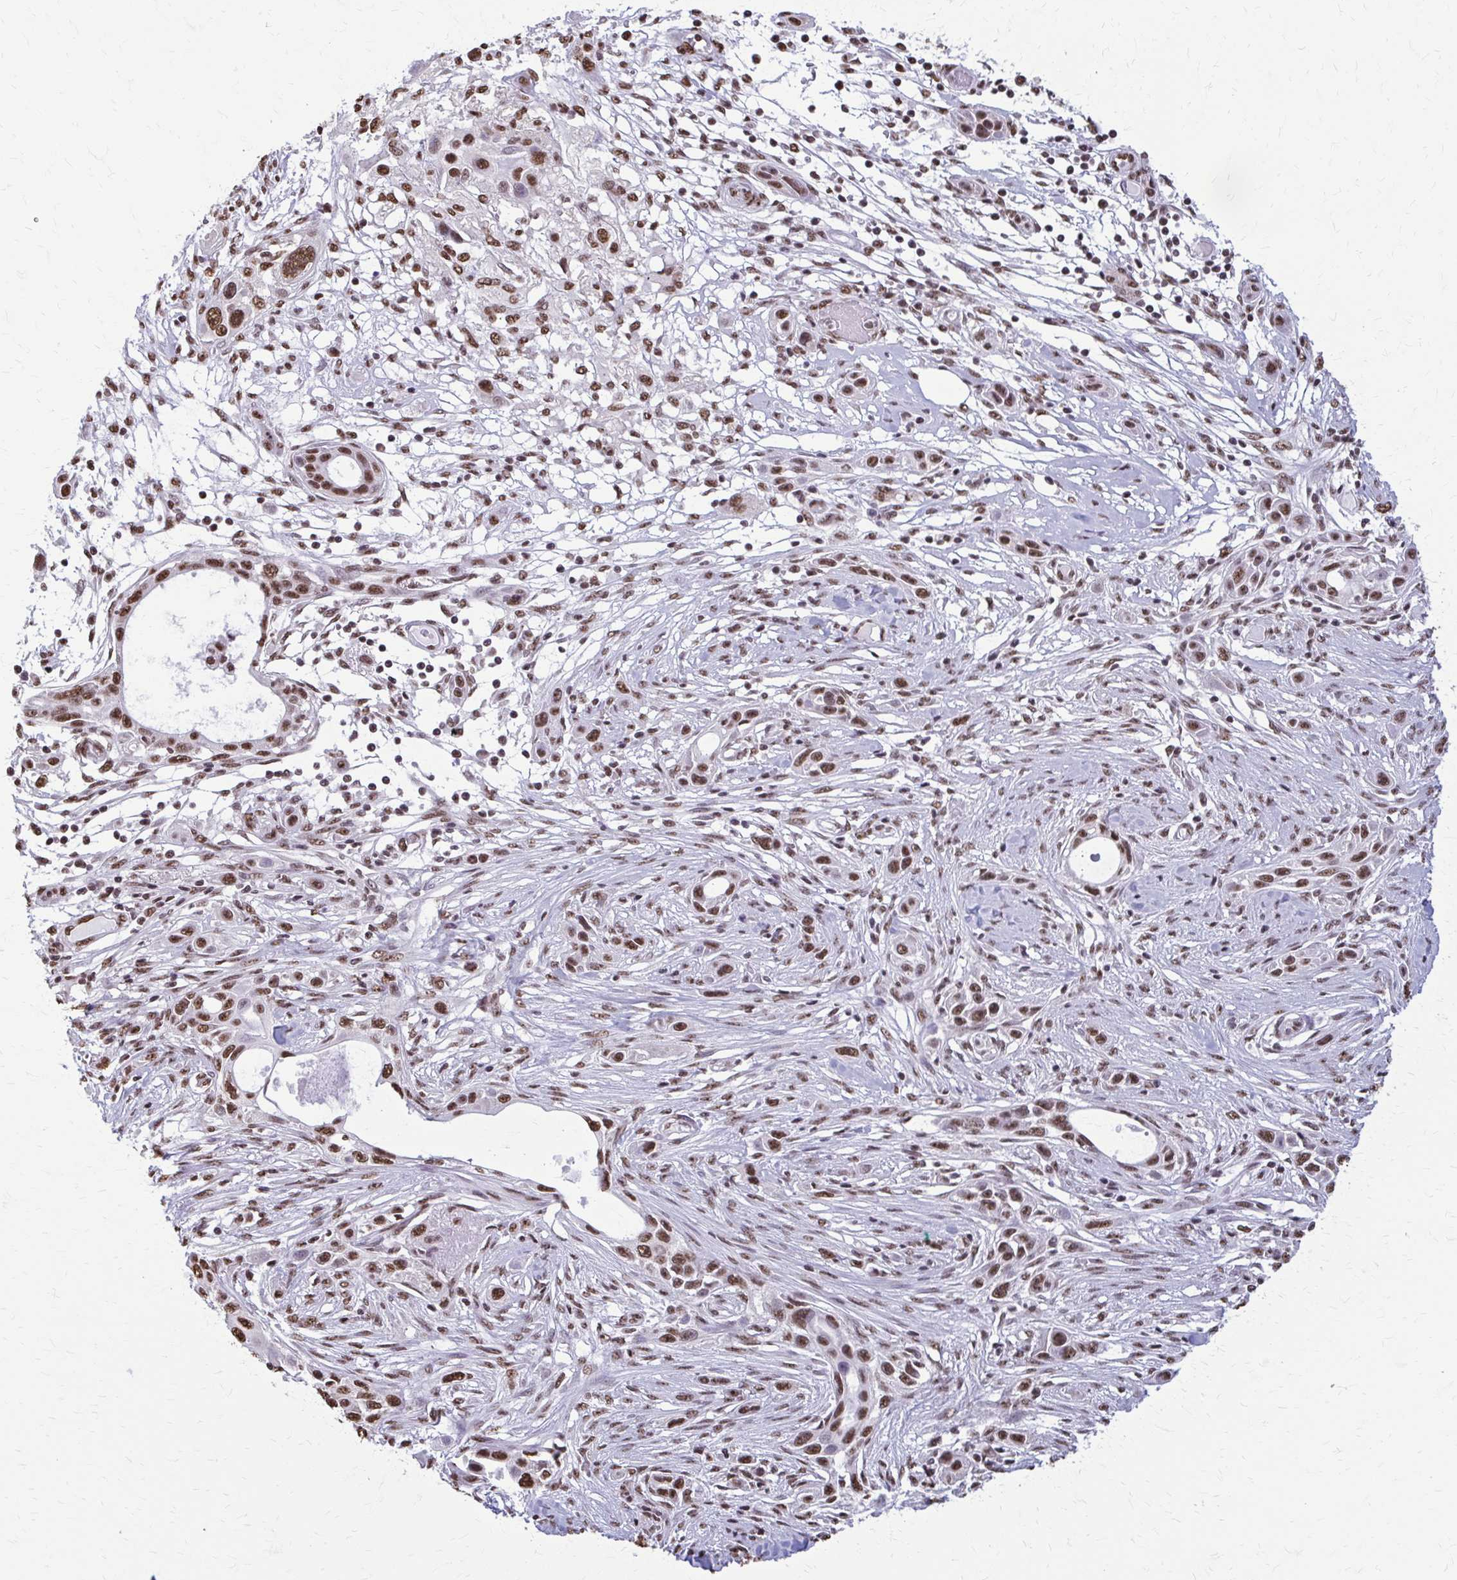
{"staining": {"intensity": "moderate", "quantity": ">75%", "location": "nuclear"}, "tissue": "skin cancer", "cell_type": "Tumor cells", "image_type": "cancer", "snomed": [{"axis": "morphology", "description": "Squamous cell carcinoma, NOS"}, {"axis": "topography", "description": "Skin"}], "caption": "Immunohistochemistry micrograph of neoplastic tissue: skin cancer (squamous cell carcinoma) stained using immunohistochemistry demonstrates medium levels of moderate protein expression localized specifically in the nuclear of tumor cells, appearing as a nuclear brown color.", "gene": "SNRPA", "patient": {"sex": "female", "age": 69}}